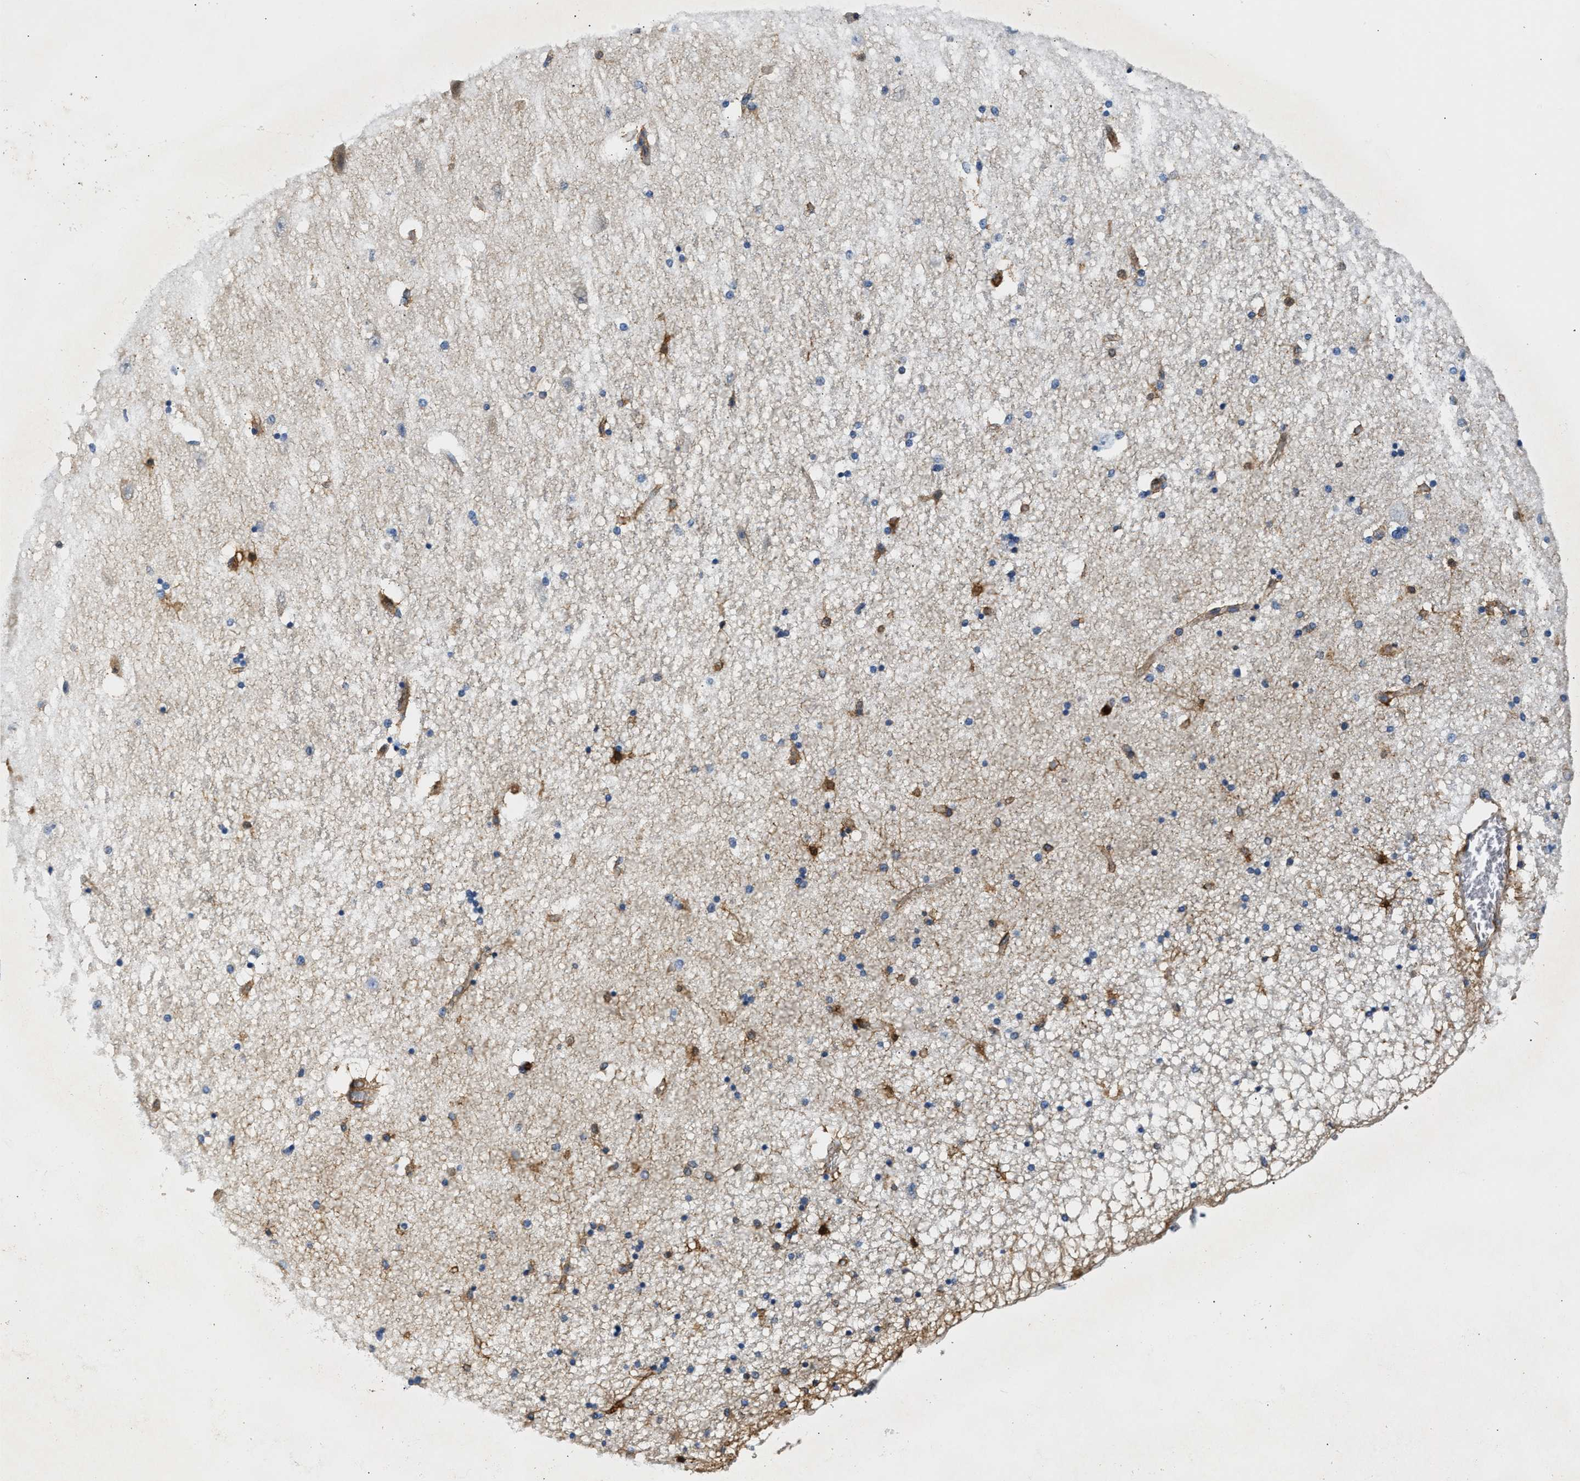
{"staining": {"intensity": "weak", "quantity": "<25%", "location": "cytoplasmic/membranous"}, "tissue": "hippocampus", "cell_type": "Glial cells", "image_type": "normal", "snomed": [{"axis": "morphology", "description": "Normal tissue, NOS"}, {"axis": "topography", "description": "Hippocampus"}], "caption": "DAB (3,3'-diaminobenzidine) immunohistochemical staining of unremarkable human hippocampus demonstrates no significant staining in glial cells. (DAB (3,3'-diaminobenzidine) IHC, high magnification).", "gene": "SAMD9L", "patient": {"sex": "female", "age": 54}}